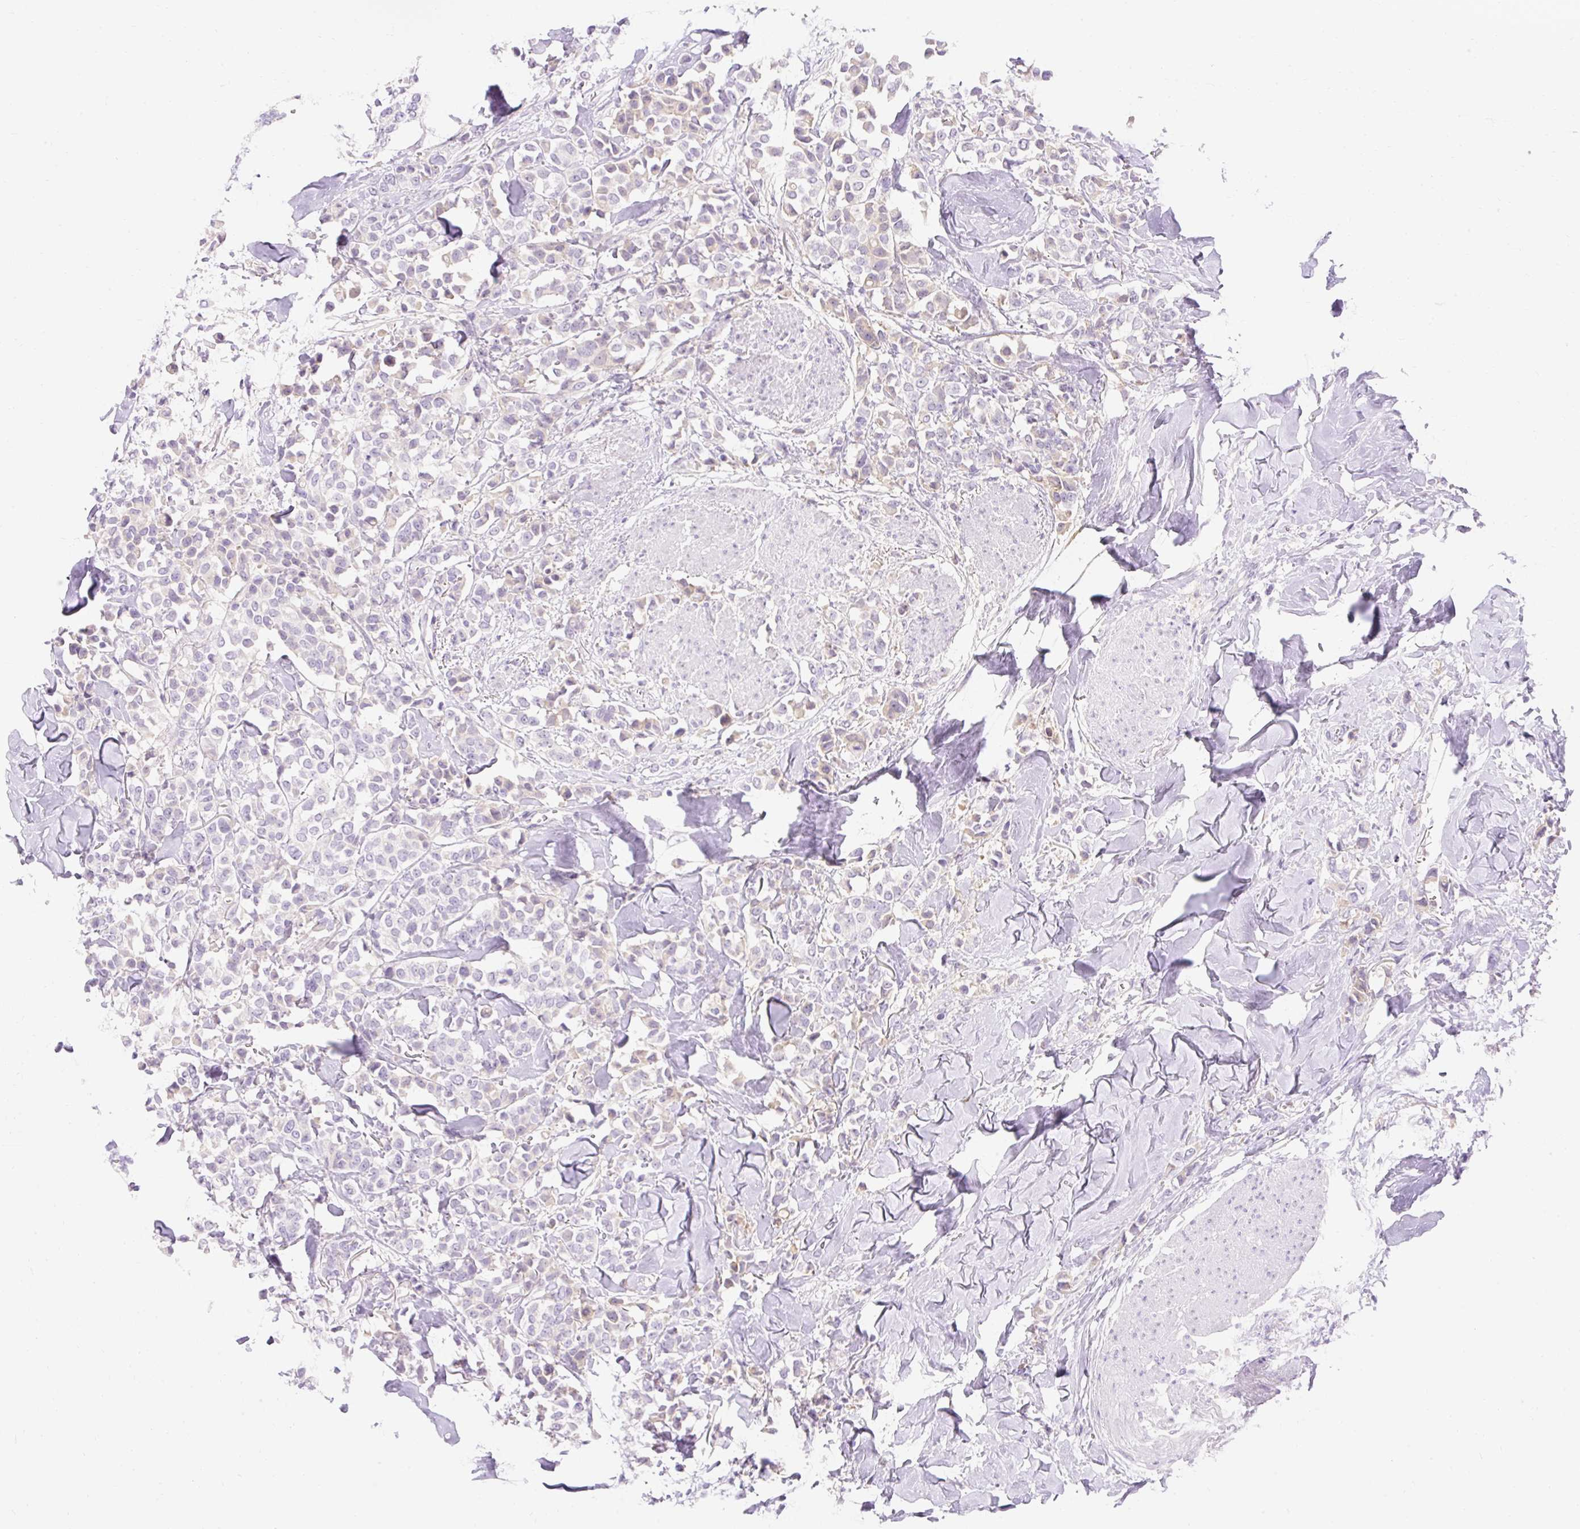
{"staining": {"intensity": "negative", "quantity": "none", "location": "none"}, "tissue": "breast cancer", "cell_type": "Tumor cells", "image_type": "cancer", "snomed": [{"axis": "morphology", "description": "Lobular carcinoma"}, {"axis": "topography", "description": "Breast"}], "caption": "High magnification brightfield microscopy of breast cancer stained with DAB (brown) and counterstained with hematoxylin (blue): tumor cells show no significant expression.", "gene": "TMEM150C", "patient": {"sex": "female", "age": 91}}